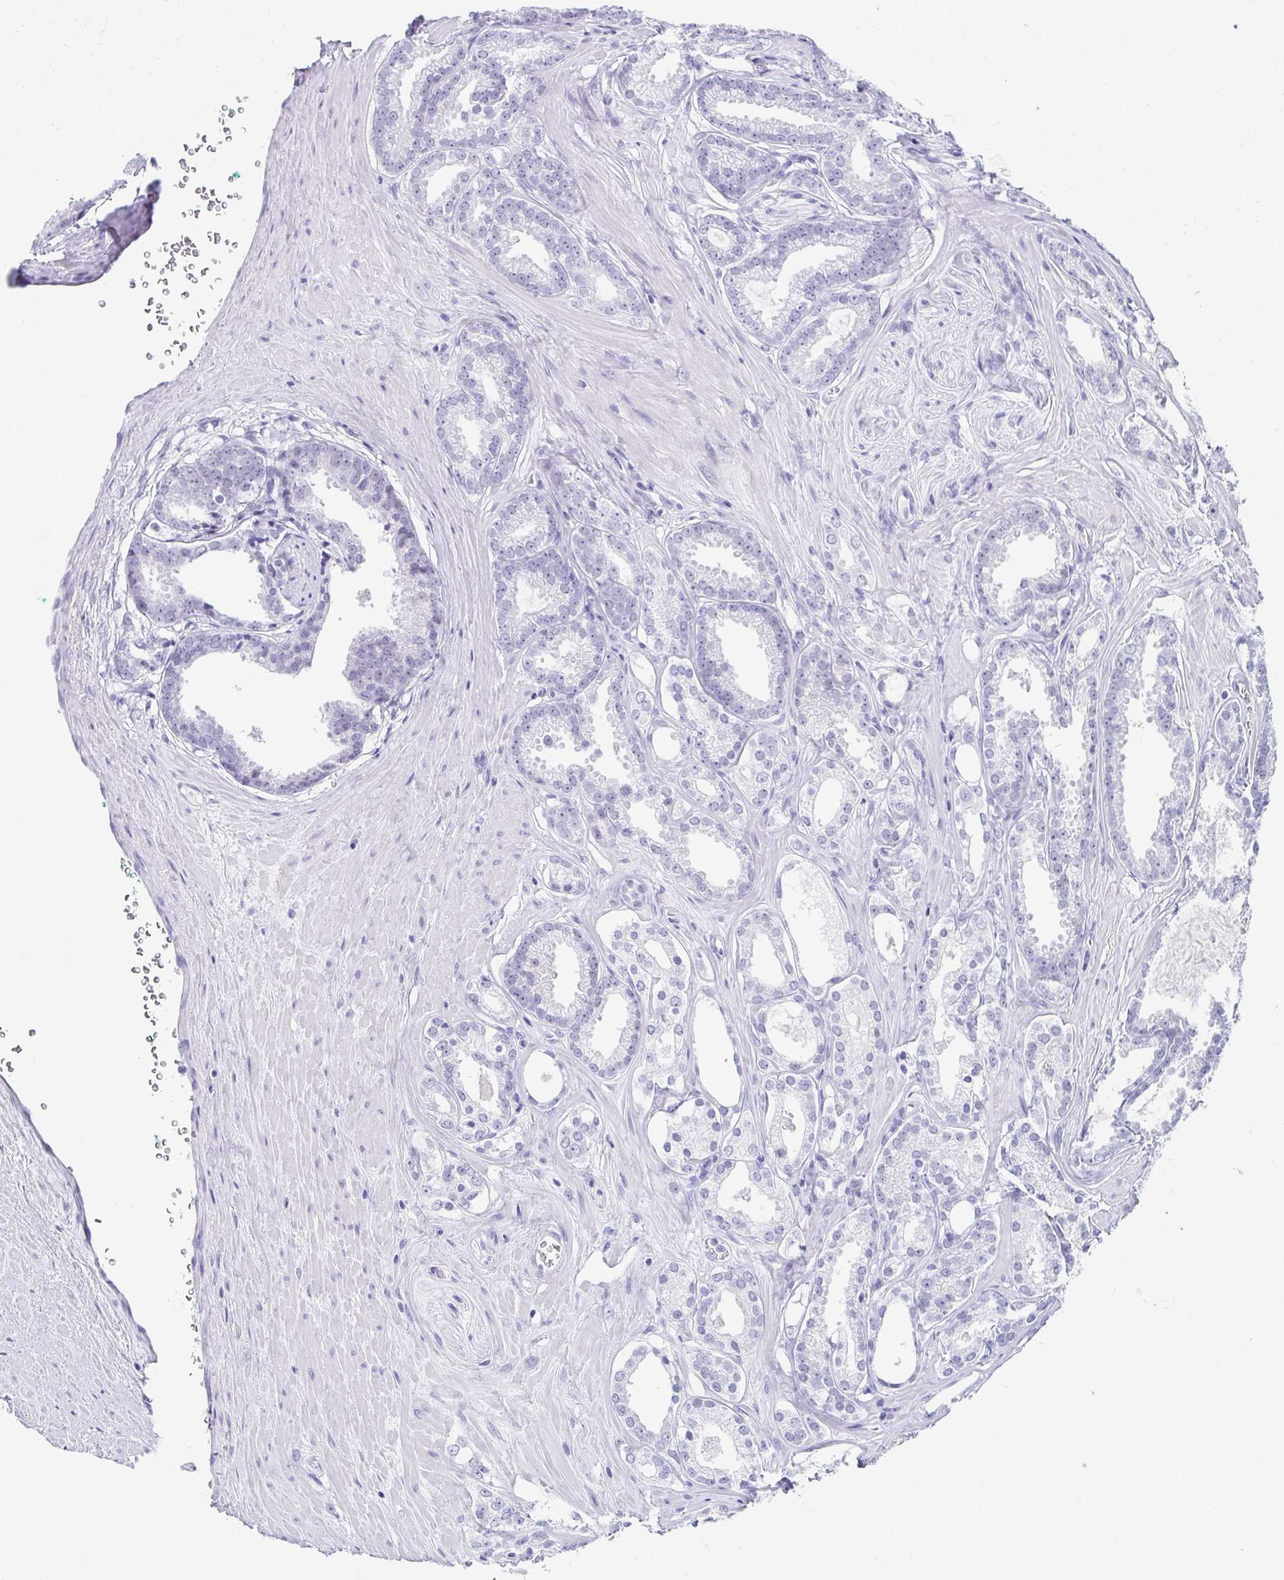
{"staining": {"intensity": "negative", "quantity": "none", "location": "none"}, "tissue": "prostate cancer", "cell_type": "Tumor cells", "image_type": "cancer", "snomed": [{"axis": "morphology", "description": "Adenocarcinoma, Low grade"}, {"axis": "topography", "description": "Prostate"}], "caption": "A histopathology image of prostate cancer stained for a protein shows no brown staining in tumor cells.", "gene": "ESX1", "patient": {"sex": "male", "age": 65}}